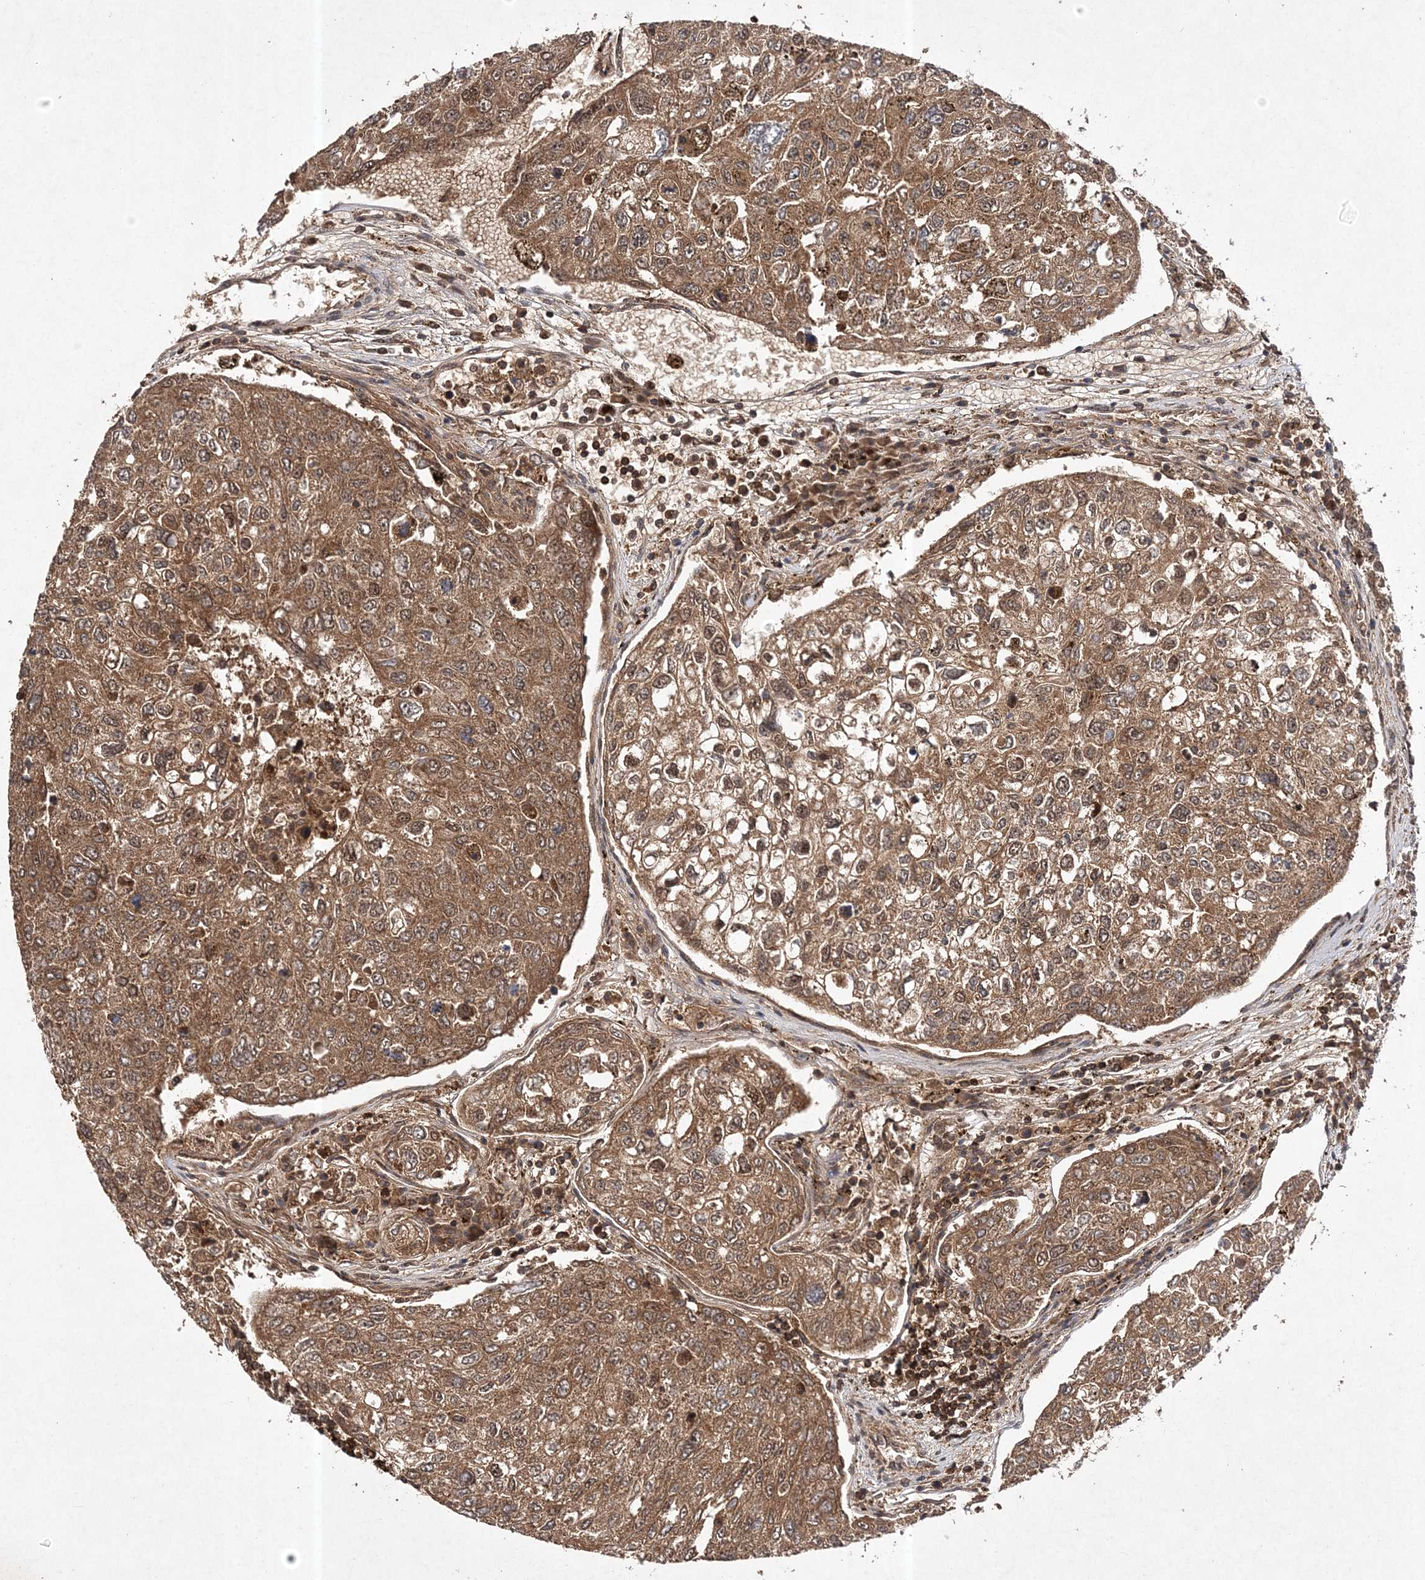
{"staining": {"intensity": "moderate", "quantity": ">75%", "location": "cytoplasmic/membranous,nuclear"}, "tissue": "urothelial cancer", "cell_type": "Tumor cells", "image_type": "cancer", "snomed": [{"axis": "morphology", "description": "Urothelial carcinoma, High grade"}, {"axis": "topography", "description": "Lymph node"}, {"axis": "topography", "description": "Urinary bladder"}], "caption": "A micrograph of urothelial cancer stained for a protein demonstrates moderate cytoplasmic/membranous and nuclear brown staining in tumor cells. (IHC, brightfield microscopy, high magnification).", "gene": "NIF3L1", "patient": {"sex": "male", "age": 51}}